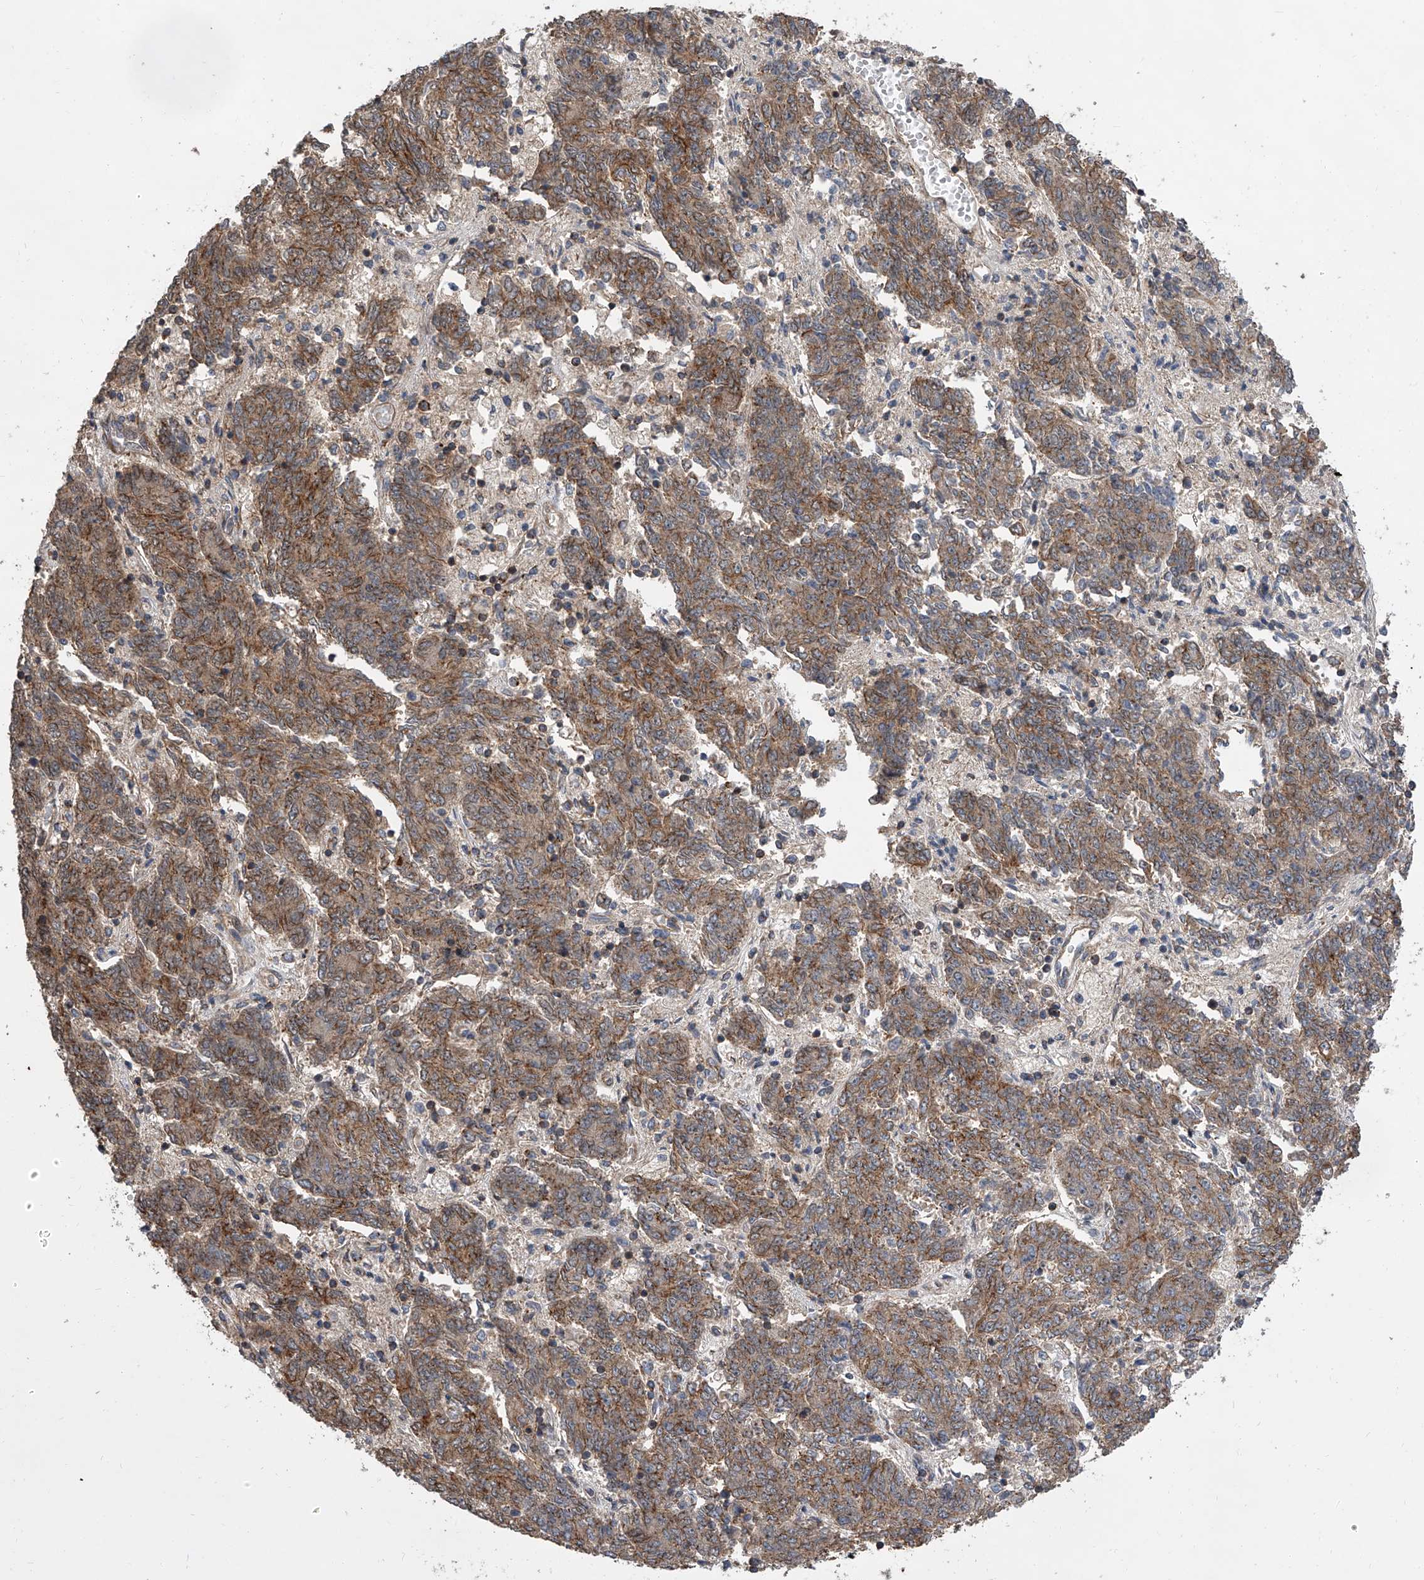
{"staining": {"intensity": "moderate", "quantity": ">75%", "location": "cytoplasmic/membranous"}, "tissue": "endometrial cancer", "cell_type": "Tumor cells", "image_type": "cancer", "snomed": [{"axis": "morphology", "description": "Adenocarcinoma, NOS"}, {"axis": "topography", "description": "Endometrium"}], "caption": "Moderate cytoplasmic/membranous positivity is seen in approximately >75% of tumor cells in endometrial cancer (adenocarcinoma).", "gene": "USP47", "patient": {"sex": "female", "age": 80}}